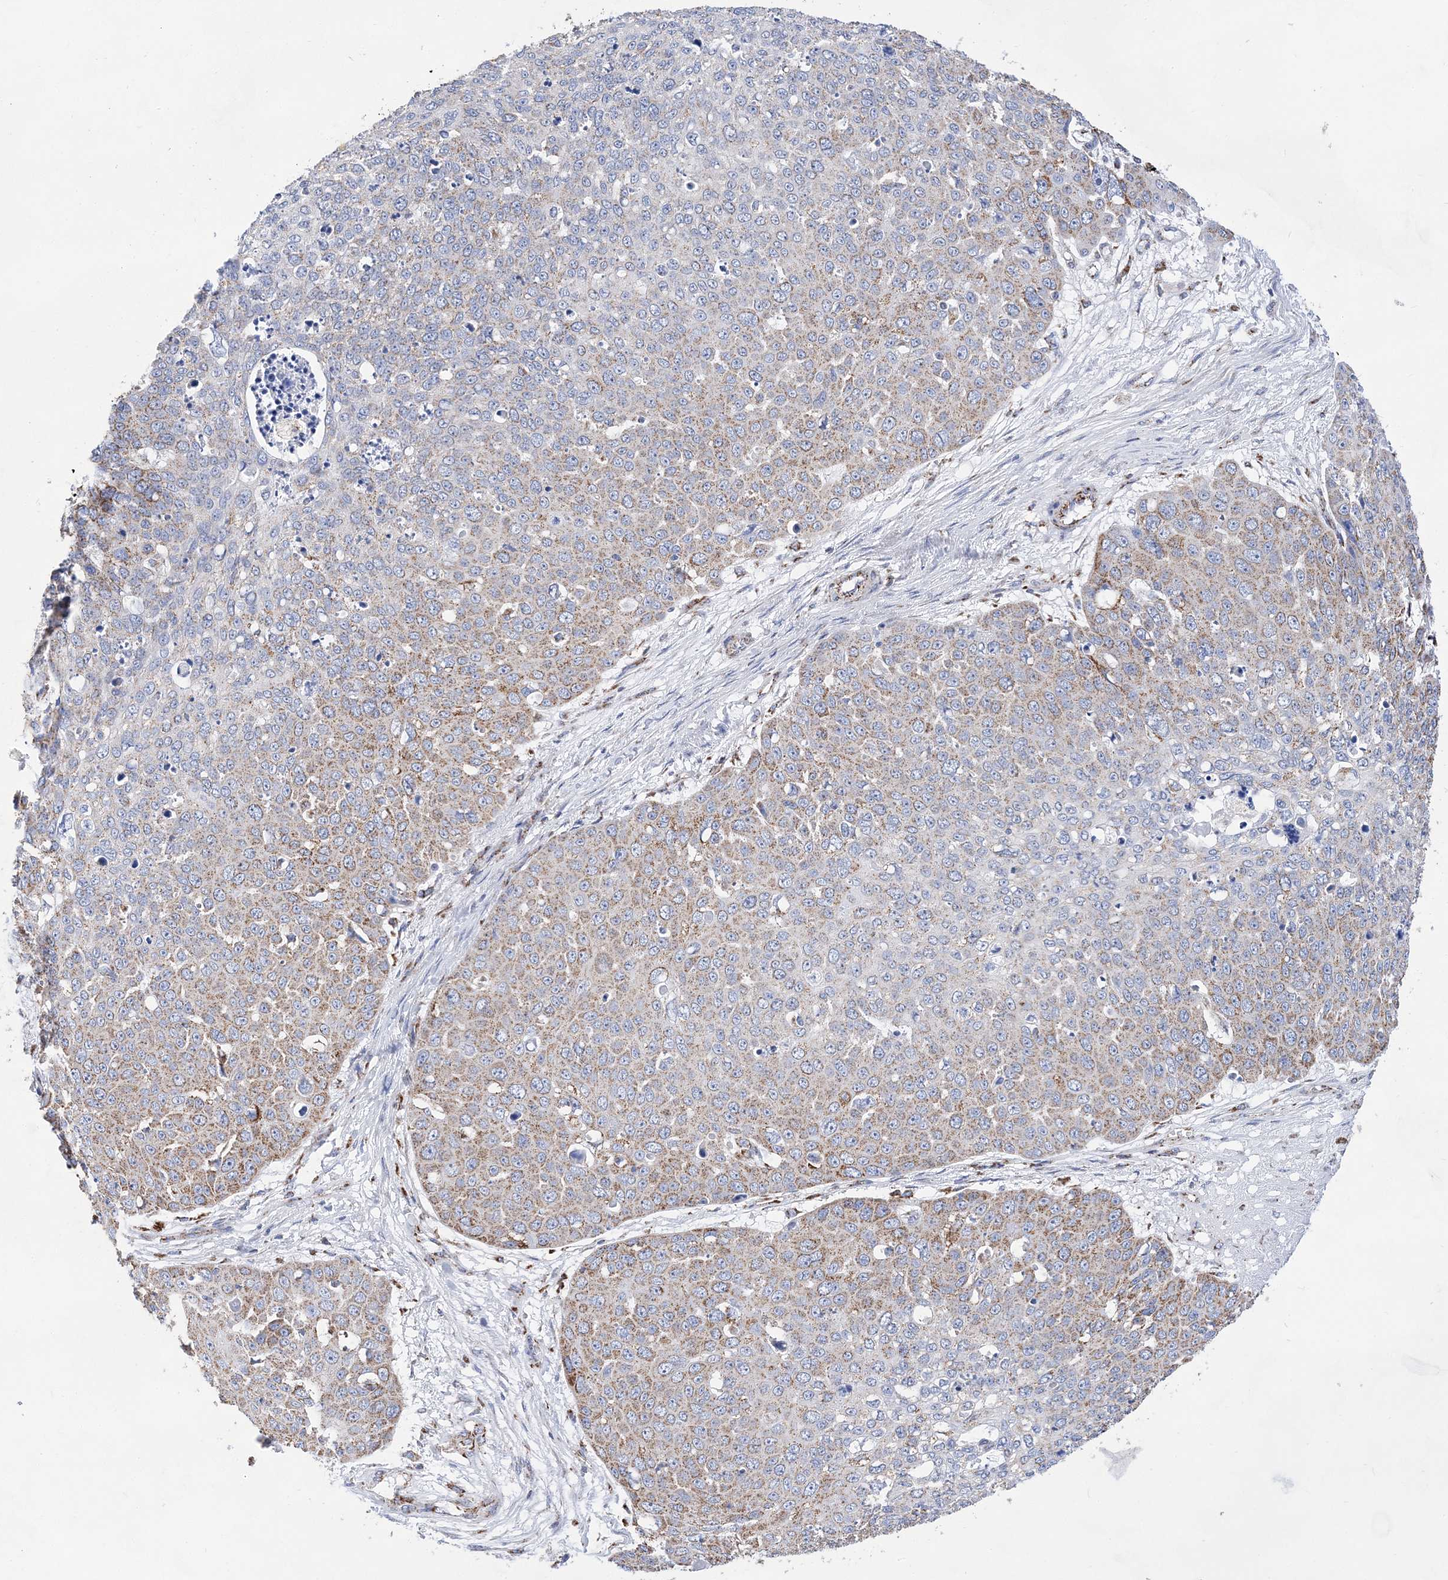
{"staining": {"intensity": "moderate", "quantity": "25%-75%", "location": "cytoplasmic/membranous"}, "tissue": "skin cancer", "cell_type": "Tumor cells", "image_type": "cancer", "snomed": [{"axis": "morphology", "description": "Squamous cell carcinoma, NOS"}, {"axis": "topography", "description": "Skin"}], "caption": "Approximately 25%-75% of tumor cells in human skin squamous cell carcinoma show moderate cytoplasmic/membranous protein positivity as visualized by brown immunohistochemical staining.", "gene": "ACOT9", "patient": {"sex": "male", "age": 71}}